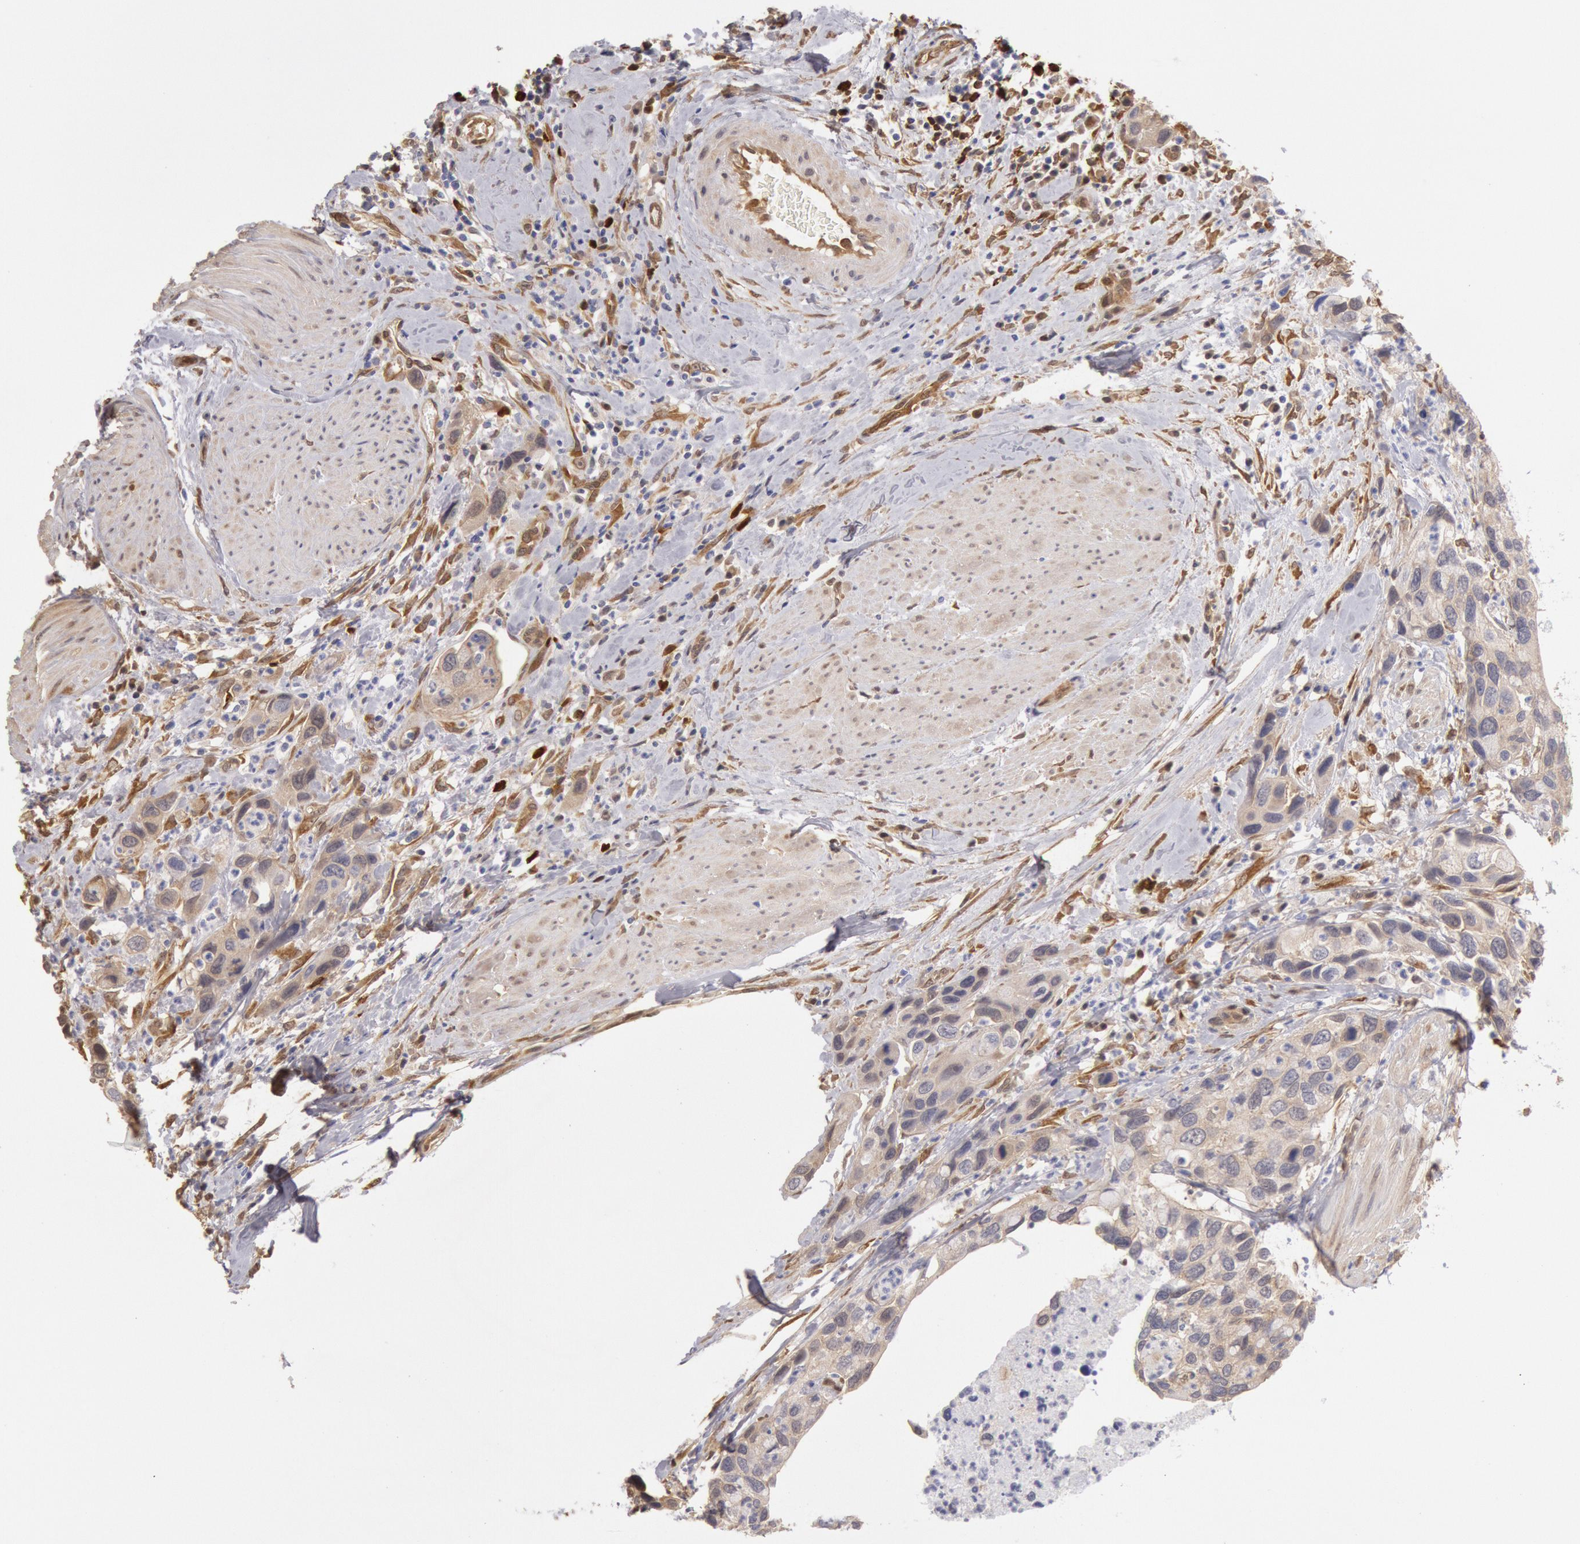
{"staining": {"intensity": "weak", "quantity": "25%-75%", "location": "cytoplasmic/membranous"}, "tissue": "urothelial cancer", "cell_type": "Tumor cells", "image_type": "cancer", "snomed": [{"axis": "morphology", "description": "Urothelial carcinoma, High grade"}, {"axis": "topography", "description": "Urinary bladder"}], "caption": "Human urothelial cancer stained with a brown dye displays weak cytoplasmic/membranous positive staining in approximately 25%-75% of tumor cells.", "gene": "CCDC50", "patient": {"sex": "male", "age": 66}}